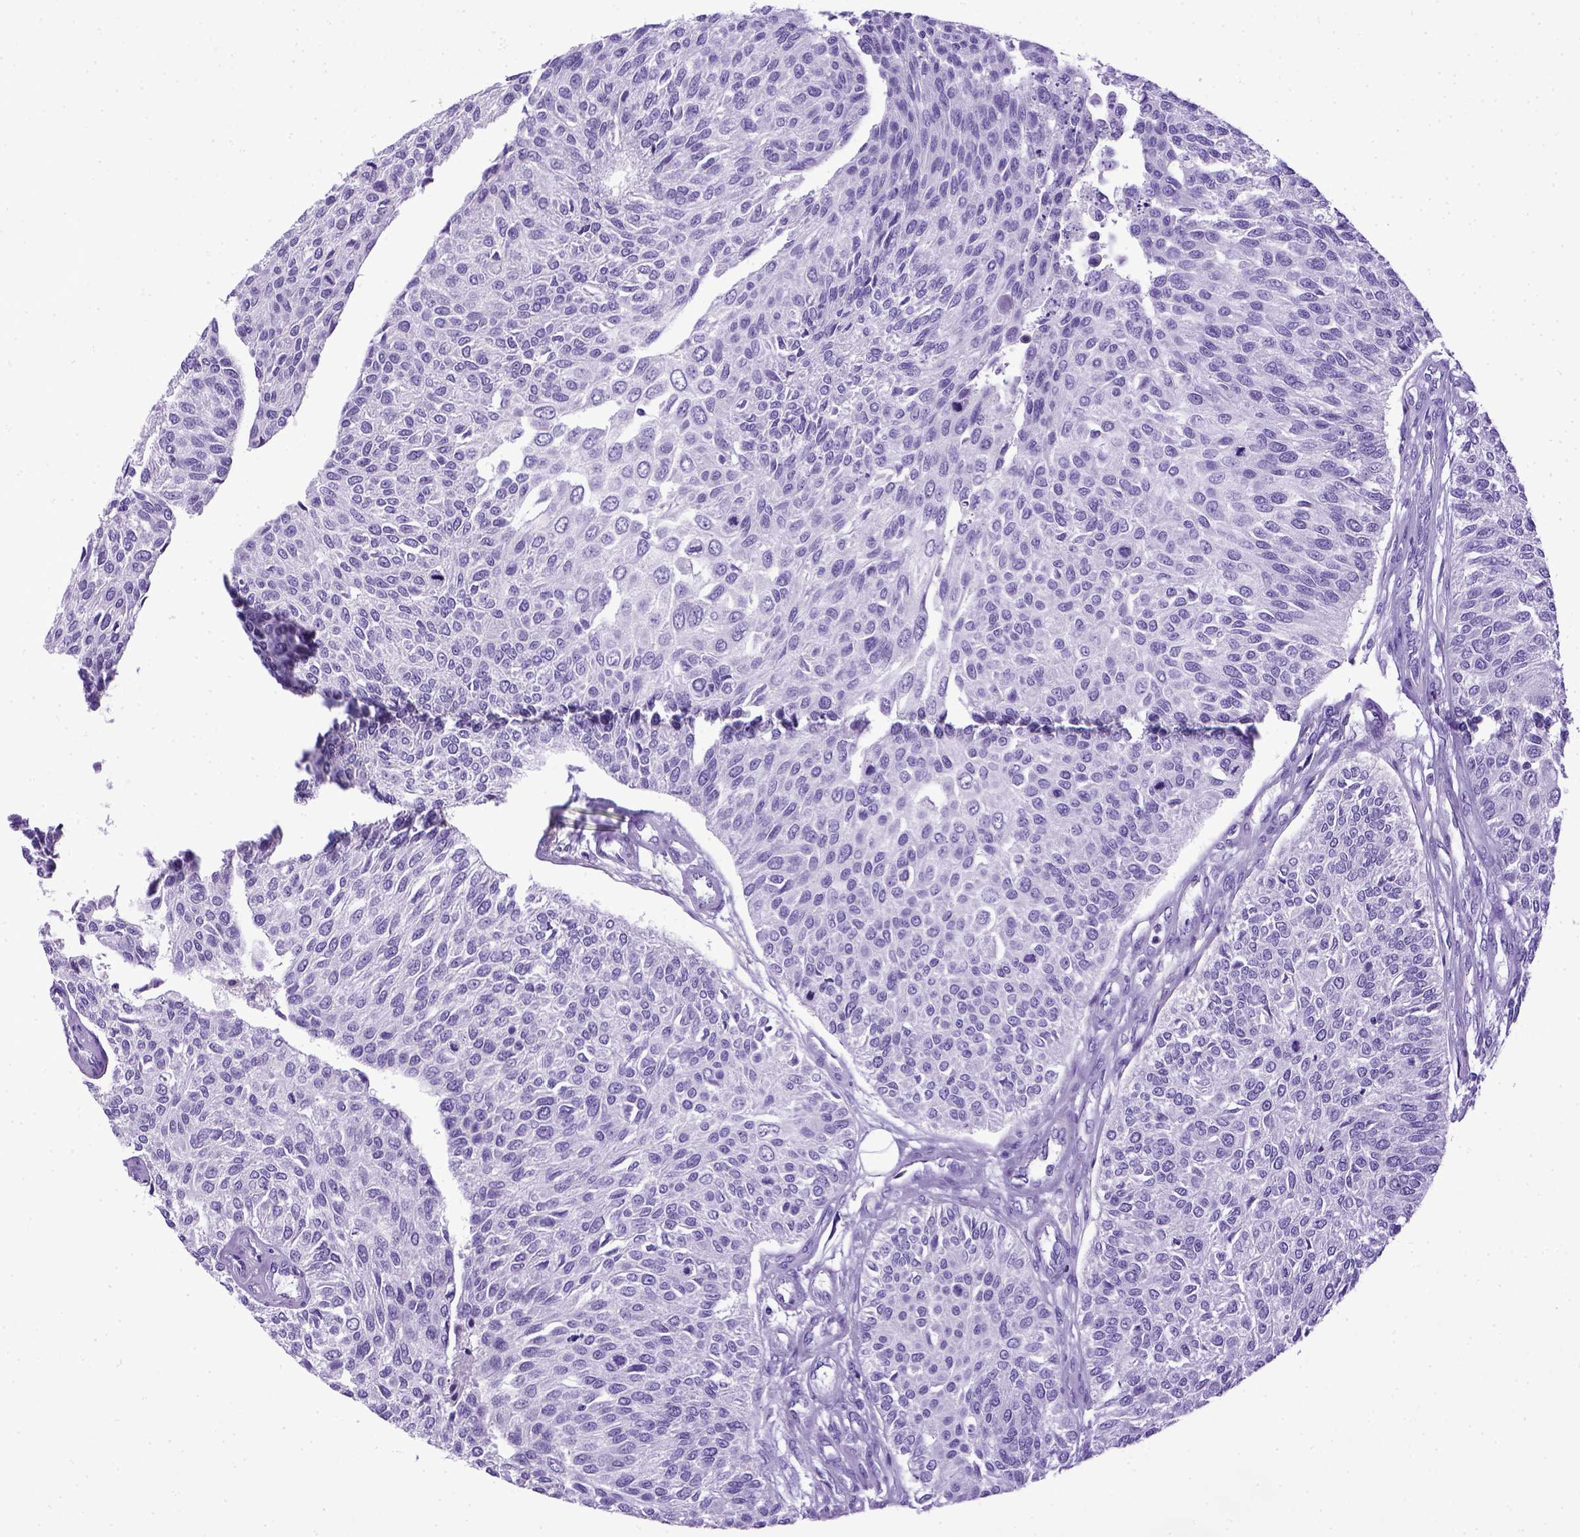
{"staining": {"intensity": "negative", "quantity": "none", "location": "none"}, "tissue": "urothelial cancer", "cell_type": "Tumor cells", "image_type": "cancer", "snomed": [{"axis": "morphology", "description": "Urothelial carcinoma, NOS"}, {"axis": "topography", "description": "Urinary bladder"}], "caption": "An IHC histopathology image of transitional cell carcinoma is shown. There is no staining in tumor cells of transitional cell carcinoma.", "gene": "ITIH4", "patient": {"sex": "male", "age": 55}}